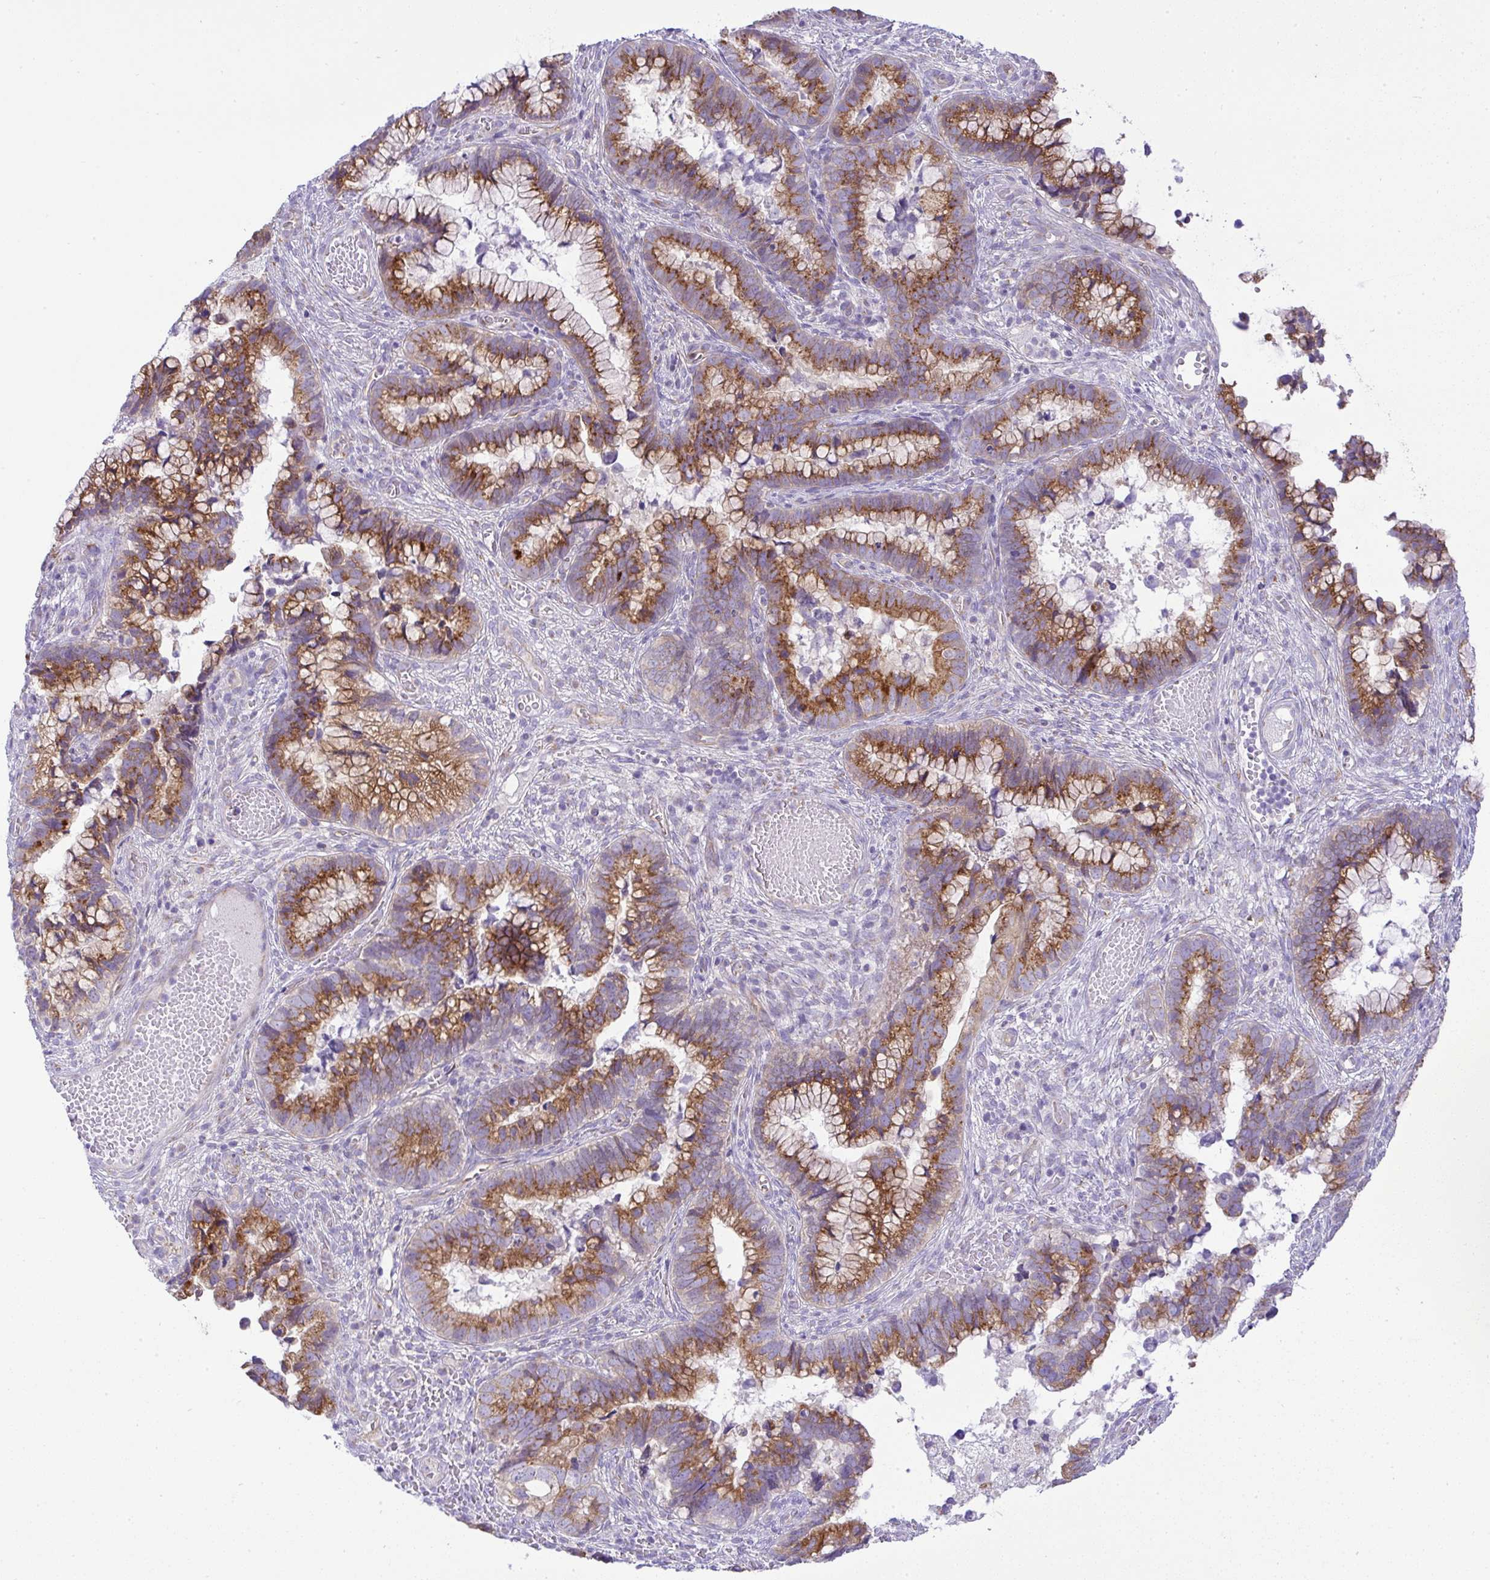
{"staining": {"intensity": "moderate", "quantity": ">75%", "location": "cytoplasmic/membranous"}, "tissue": "cervical cancer", "cell_type": "Tumor cells", "image_type": "cancer", "snomed": [{"axis": "morphology", "description": "Adenocarcinoma, NOS"}, {"axis": "topography", "description": "Cervix"}], "caption": "This image reveals cervical cancer (adenocarcinoma) stained with immunohistochemistry (IHC) to label a protein in brown. The cytoplasmic/membranous of tumor cells show moderate positivity for the protein. Nuclei are counter-stained blue.", "gene": "FAM177A1", "patient": {"sex": "female", "age": 44}}